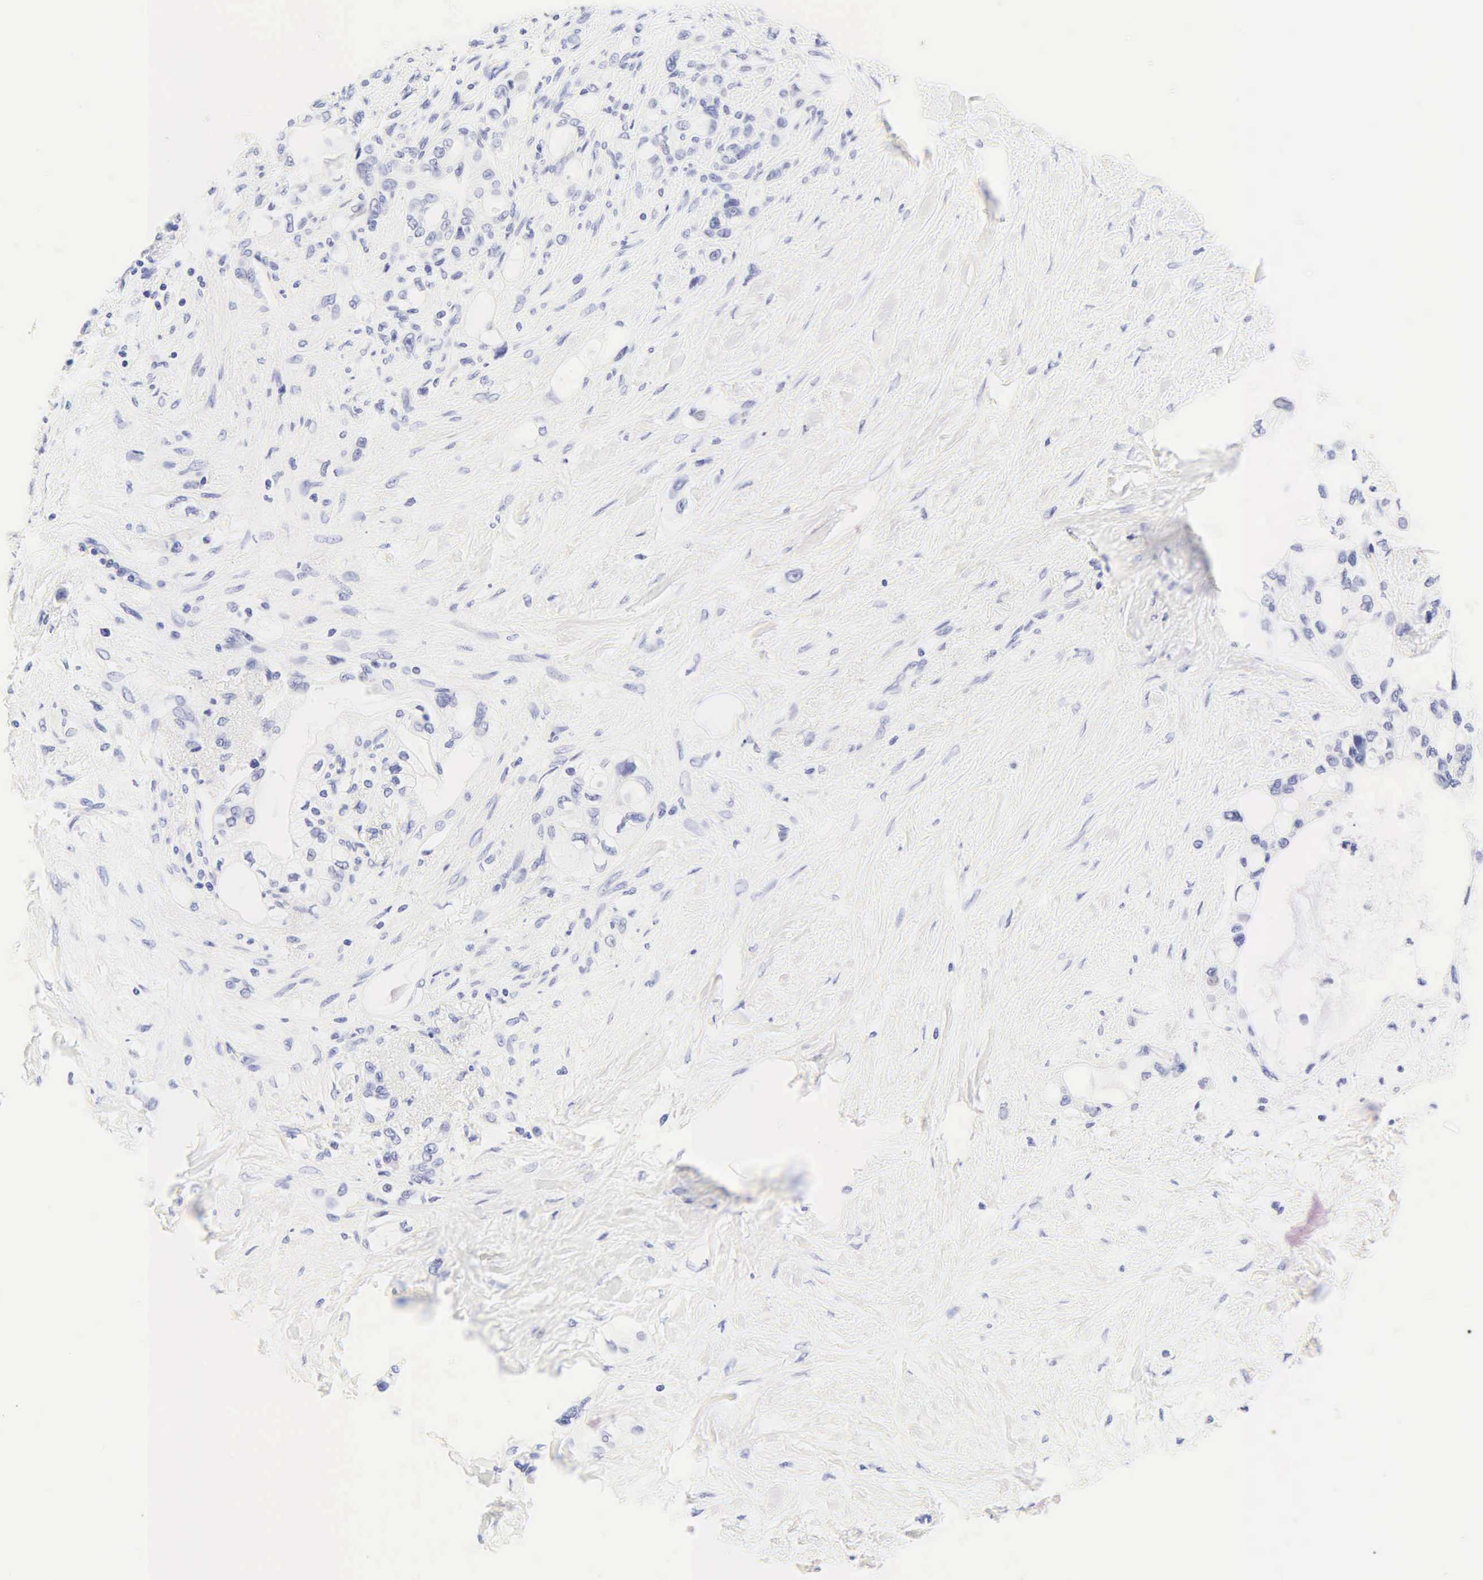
{"staining": {"intensity": "negative", "quantity": "none", "location": "none"}, "tissue": "pancreatic cancer", "cell_type": "Tumor cells", "image_type": "cancer", "snomed": [{"axis": "morphology", "description": "Adenocarcinoma, NOS"}, {"axis": "topography", "description": "Pancreas"}], "caption": "Immunohistochemical staining of human pancreatic cancer (adenocarcinoma) reveals no significant expression in tumor cells. (Immunohistochemistry (ihc), brightfield microscopy, high magnification).", "gene": "DES", "patient": {"sex": "female", "age": 70}}